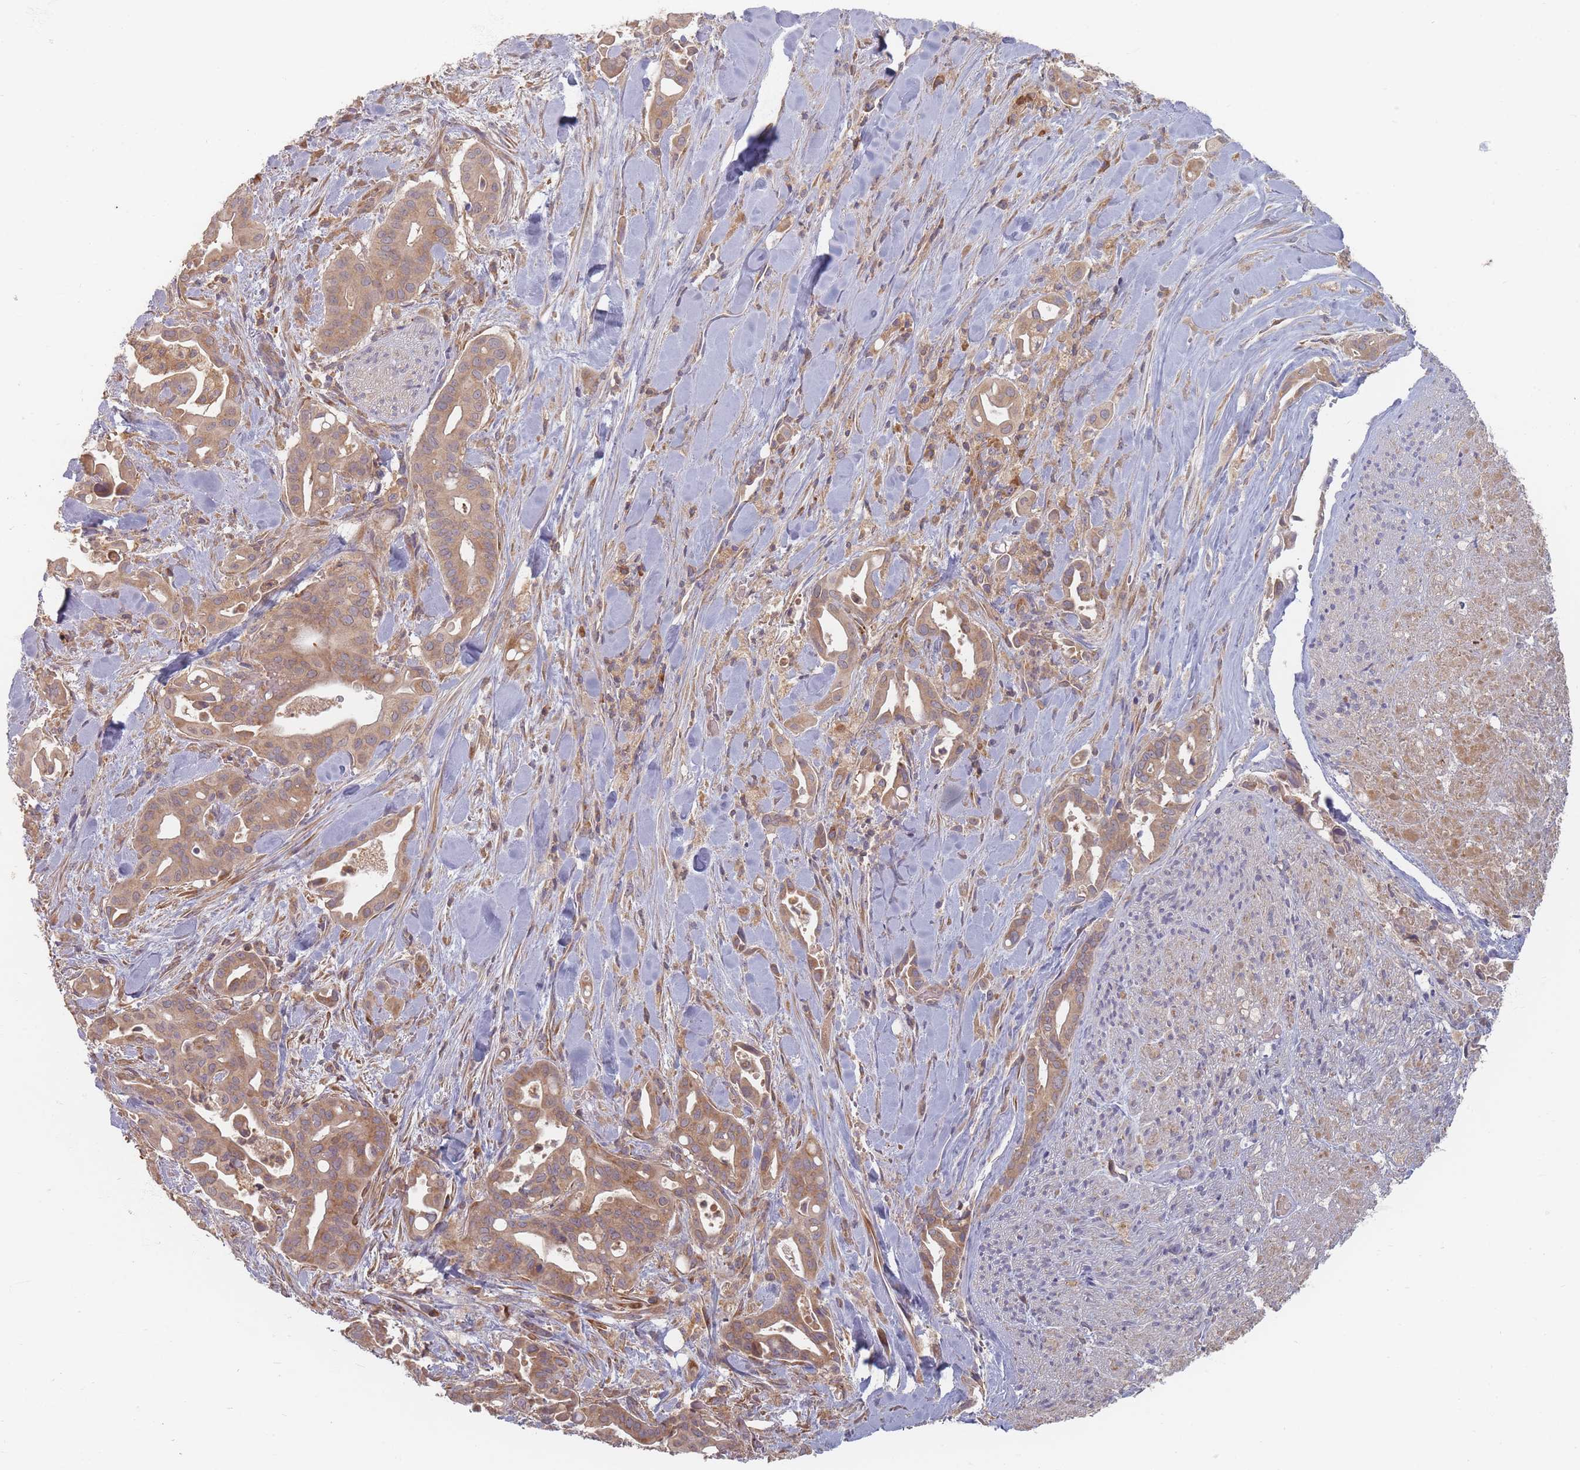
{"staining": {"intensity": "moderate", "quantity": ">75%", "location": "cytoplasmic/membranous"}, "tissue": "liver cancer", "cell_type": "Tumor cells", "image_type": "cancer", "snomed": [{"axis": "morphology", "description": "Cholangiocarcinoma"}, {"axis": "topography", "description": "Liver"}], "caption": "This micrograph demonstrates immunohistochemistry (IHC) staining of human liver cancer, with medium moderate cytoplasmic/membranous positivity in approximately >75% of tumor cells.", "gene": "SLC35F3", "patient": {"sex": "female", "age": 68}}